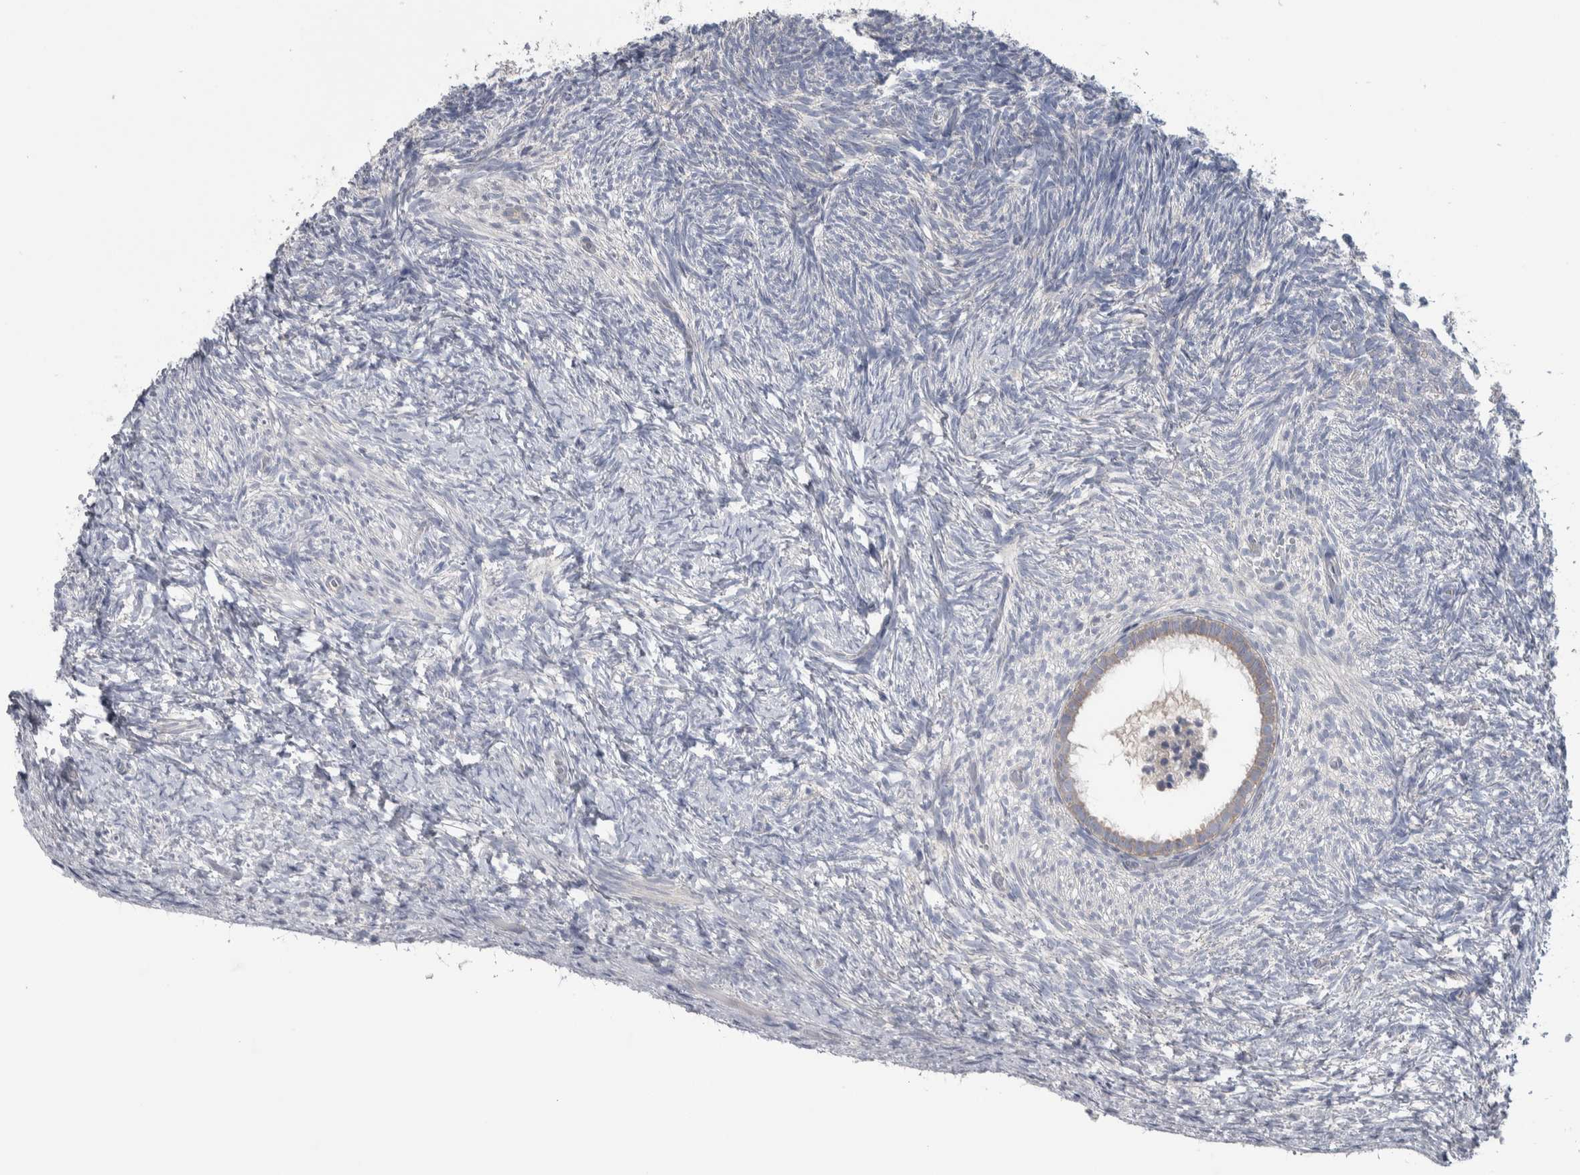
{"staining": {"intensity": "negative", "quantity": "none", "location": "none"}, "tissue": "ovary", "cell_type": "Follicle cells", "image_type": "normal", "snomed": [{"axis": "morphology", "description": "Normal tissue, NOS"}, {"axis": "topography", "description": "Ovary"}], "caption": "Ovary stained for a protein using immunohistochemistry (IHC) shows no positivity follicle cells.", "gene": "GPHN", "patient": {"sex": "female", "age": 34}}